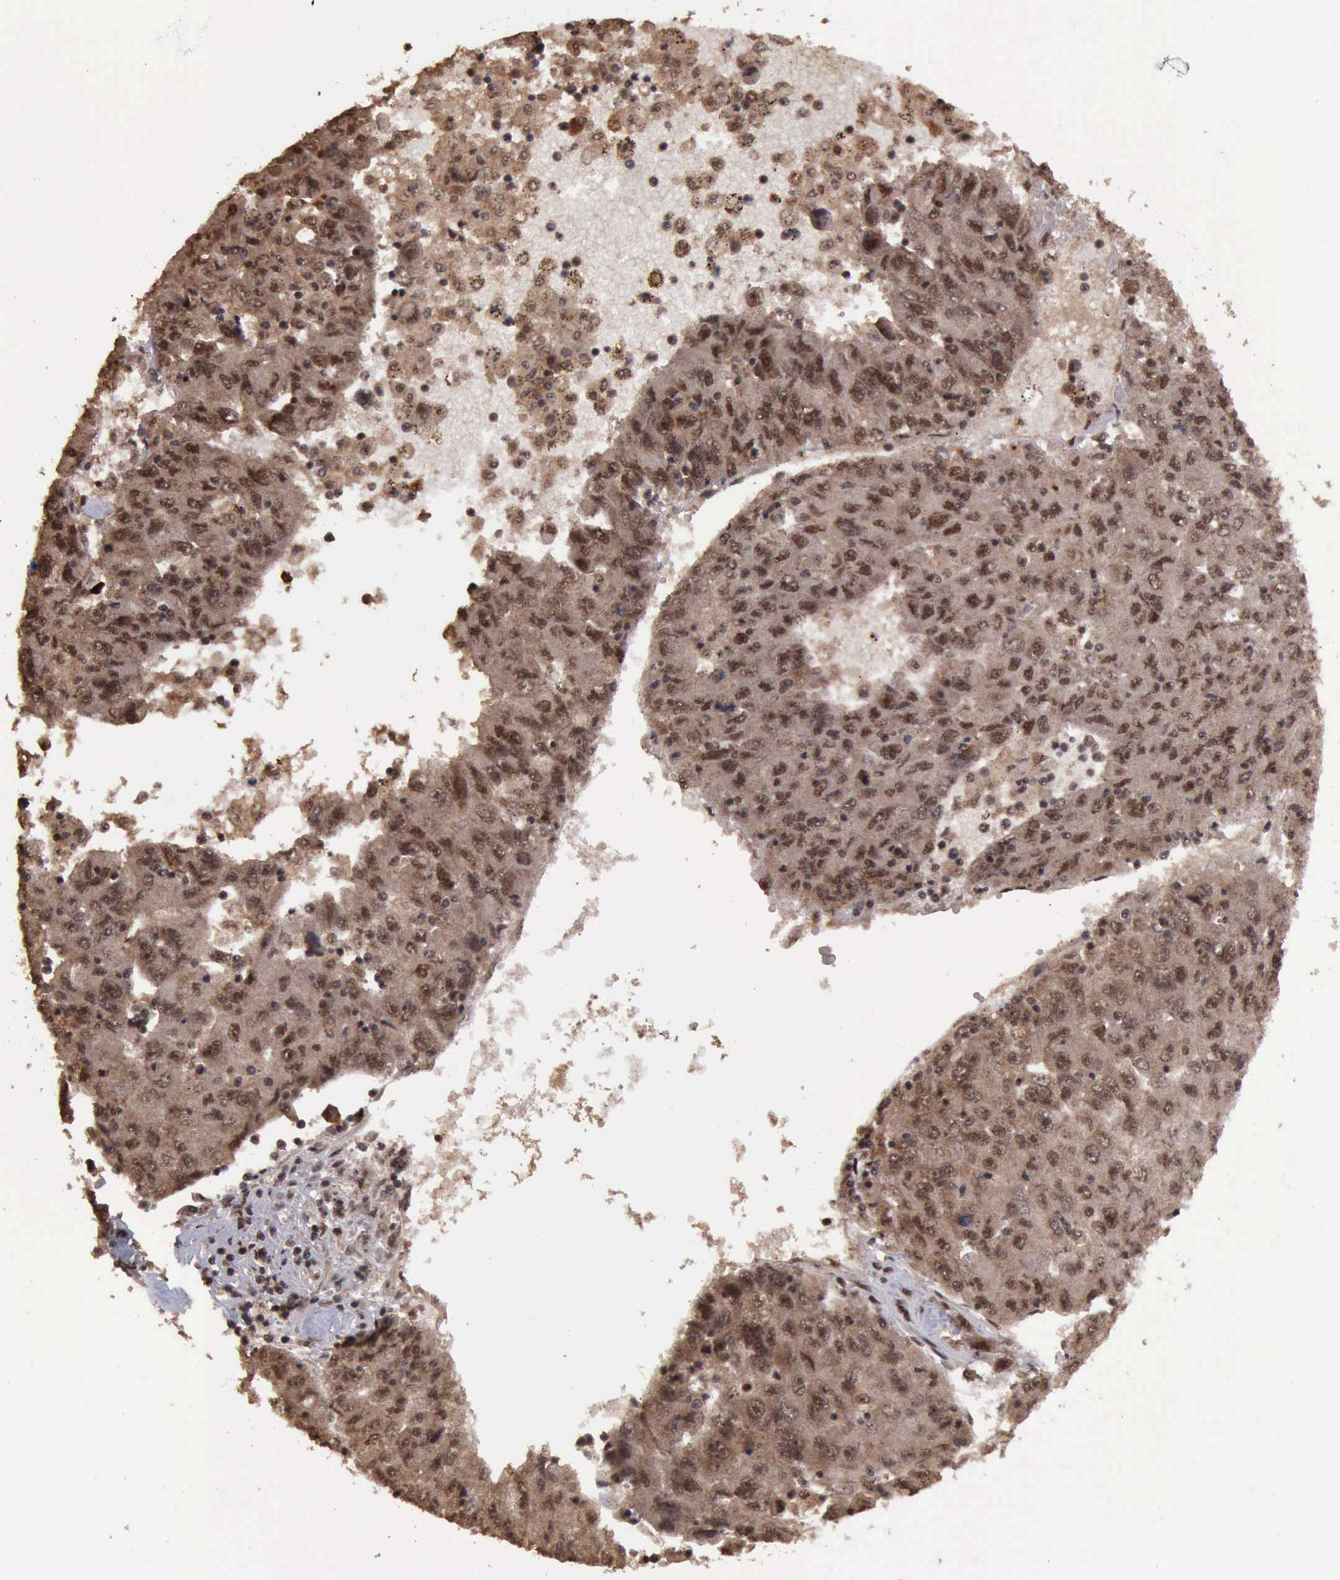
{"staining": {"intensity": "moderate", "quantity": ">75%", "location": "cytoplasmic/membranous,nuclear"}, "tissue": "liver cancer", "cell_type": "Tumor cells", "image_type": "cancer", "snomed": [{"axis": "morphology", "description": "Carcinoma, Hepatocellular, NOS"}, {"axis": "topography", "description": "Liver"}], "caption": "Immunohistochemistry (IHC) (DAB) staining of hepatocellular carcinoma (liver) displays moderate cytoplasmic/membranous and nuclear protein expression in approximately >75% of tumor cells.", "gene": "TRMT2A", "patient": {"sex": "male", "age": 49}}